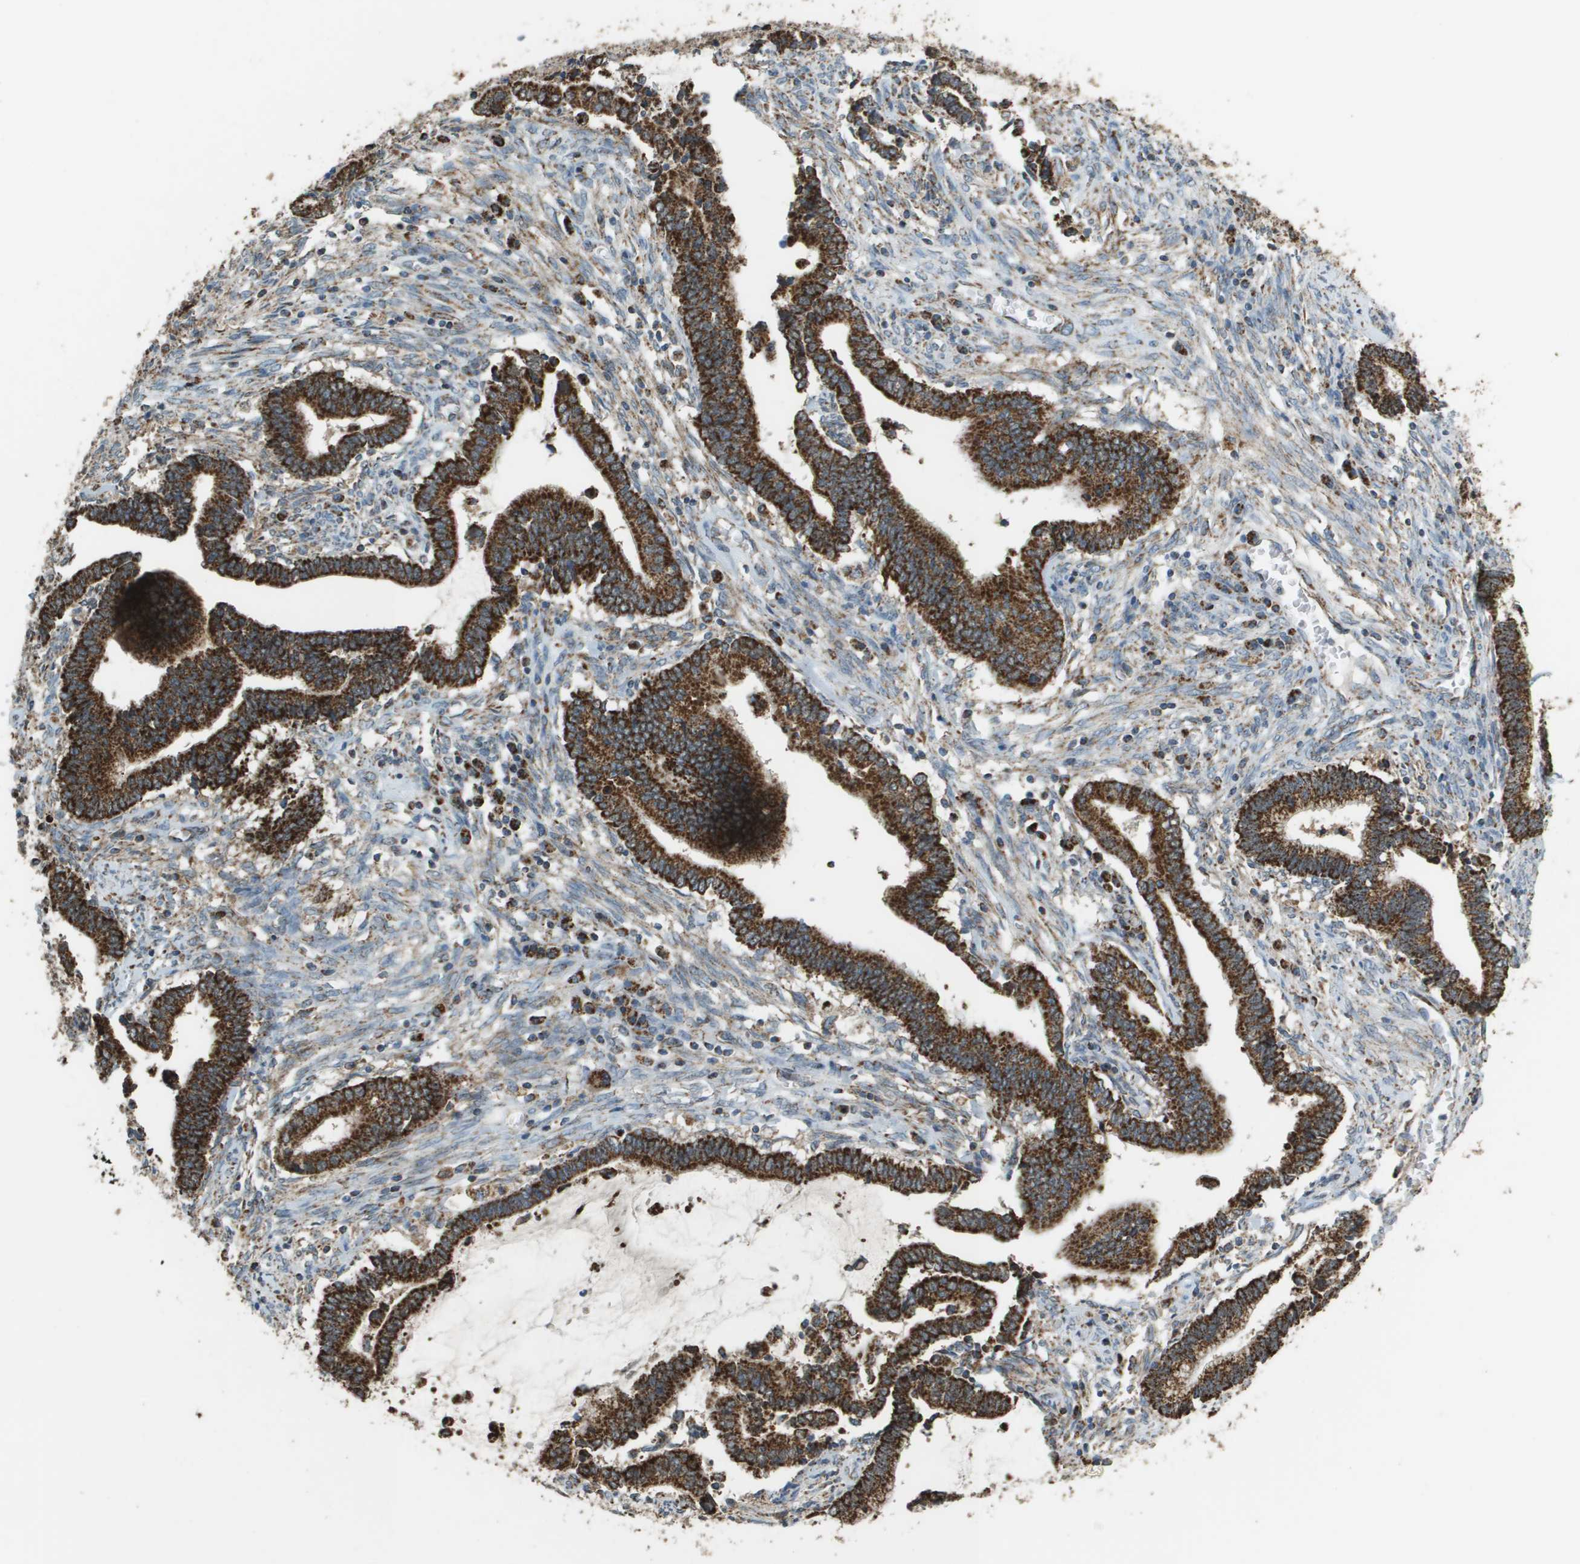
{"staining": {"intensity": "strong", "quantity": ">75%", "location": "cytoplasmic/membranous"}, "tissue": "cervical cancer", "cell_type": "Tumor cells", "image_type": "cancer", "snomed": [{"axis": "morphology", "description": "Adenocarcinoma, NOS"}, {"axis": "topography", "description": "Cervix"}], "caption": "Protein staining of cervical cancer tissue displays strong cytoplasmic/membranous positivity in approximately >75% of tumor cells. (Stains: DAB (3,3'-diaminobenzidine) in brown, nuclei in blue, Microscopy: brightfield microscopy at high magnification).", "gene": "FH", "patient": {"sex": "female", "age": 44}}